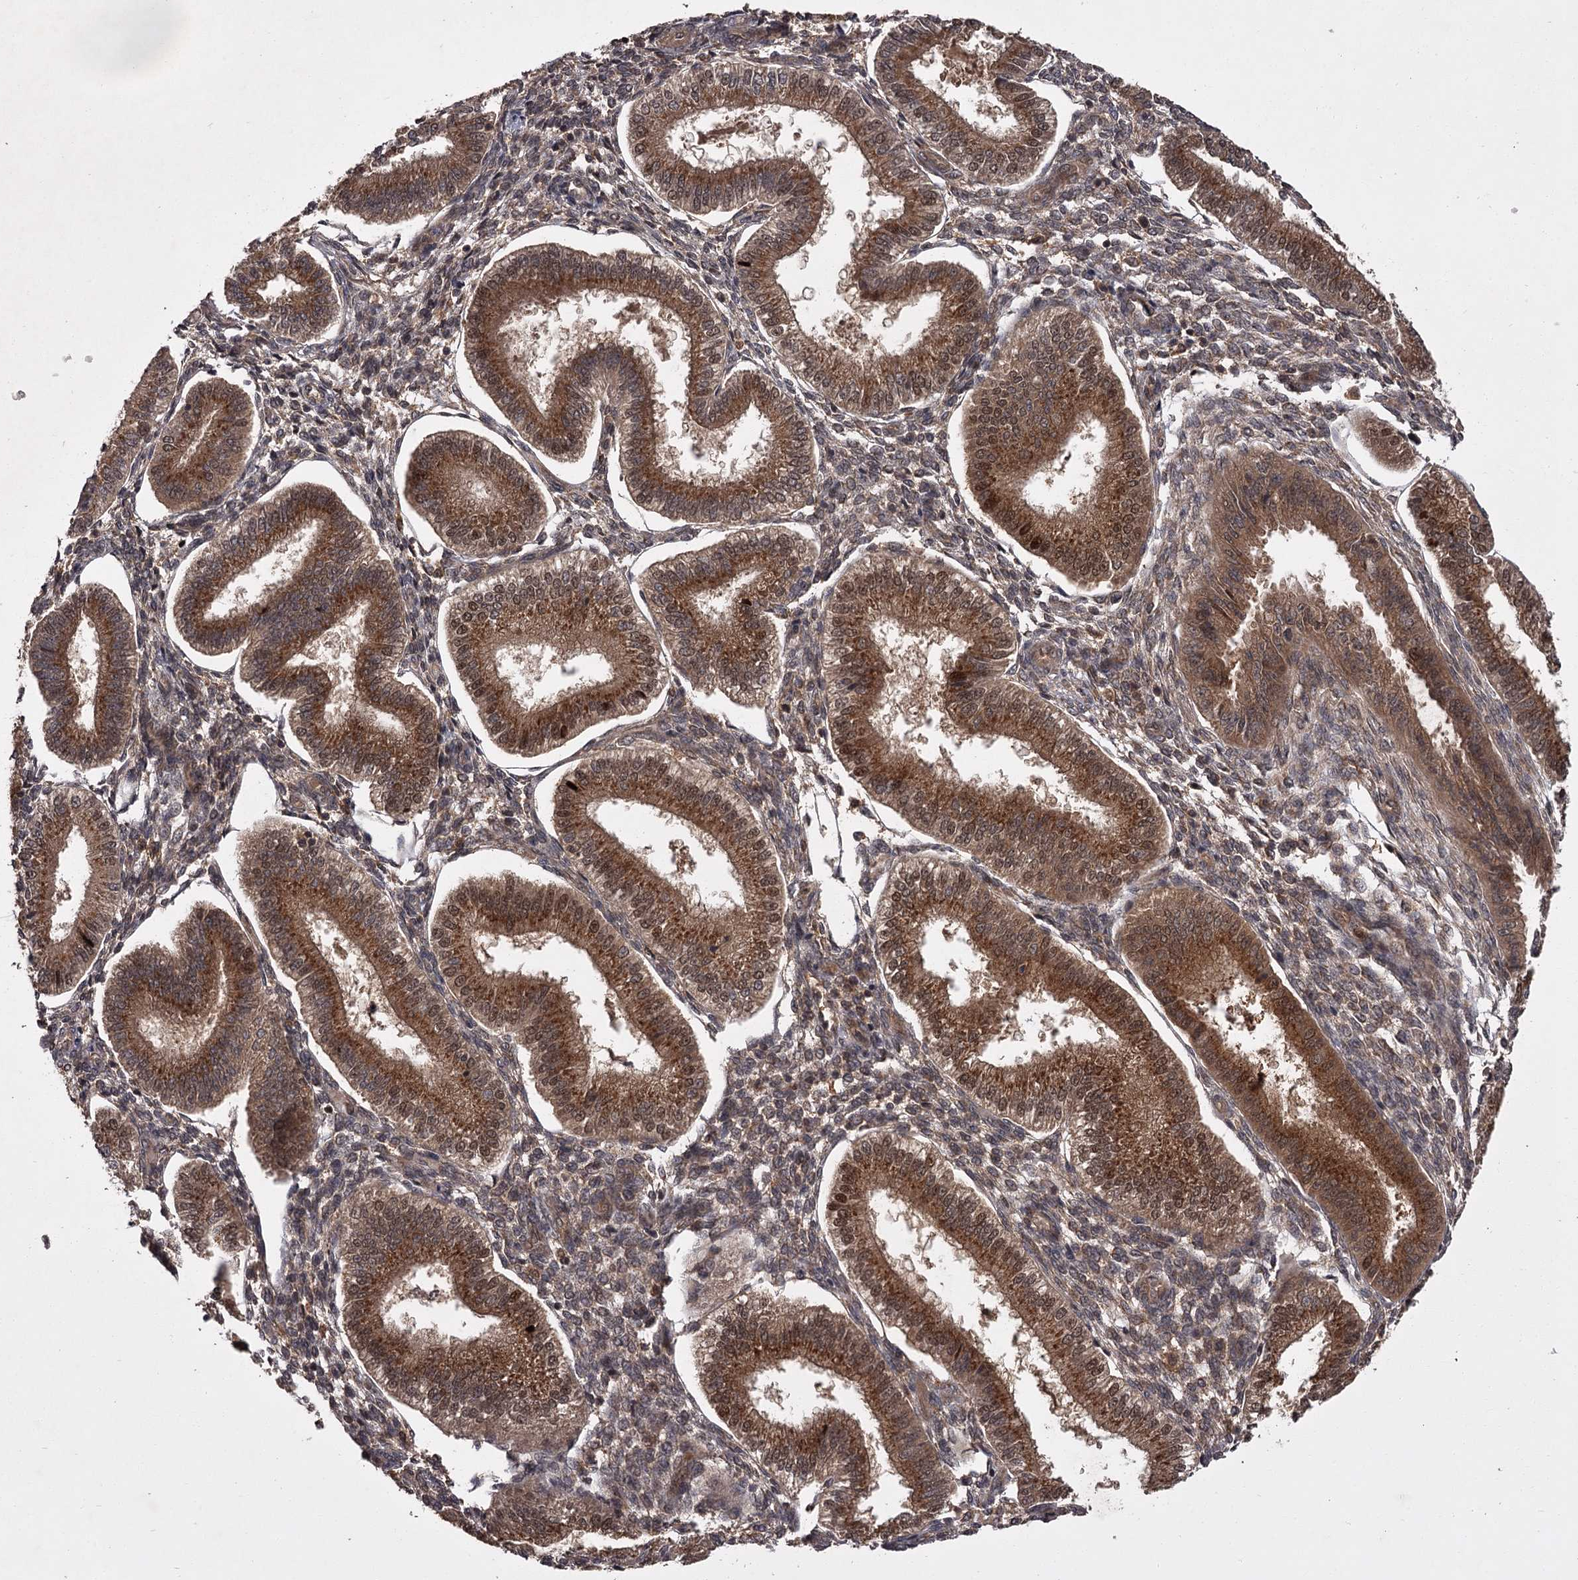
{"staining": {"intensity": "moderate", "quantity": "<25%", "location": "cytoplasmic/membranous"}, "tissue": "endometrium", "cell_type": "Cells in endometrial stroma", "image_type": "normal", "snomed": [{"axis": "morphology", "description": "Normal tissue, NOS"}, {"axis": "topography", "description": "Endometrium"}], "caption": "IHC histopathology image of unremarkable endometrium: endometrium stained using immunohistochemistry (IHC) shows low levels of moderate protein expression localized specifically in the cytoplasmic/membranous of cells in endometrial stroma, appearing as a cytoplasmic/membranous brown color.", "gene": "TBC1D23", "patient": {"sex": "female", "age": 39}}